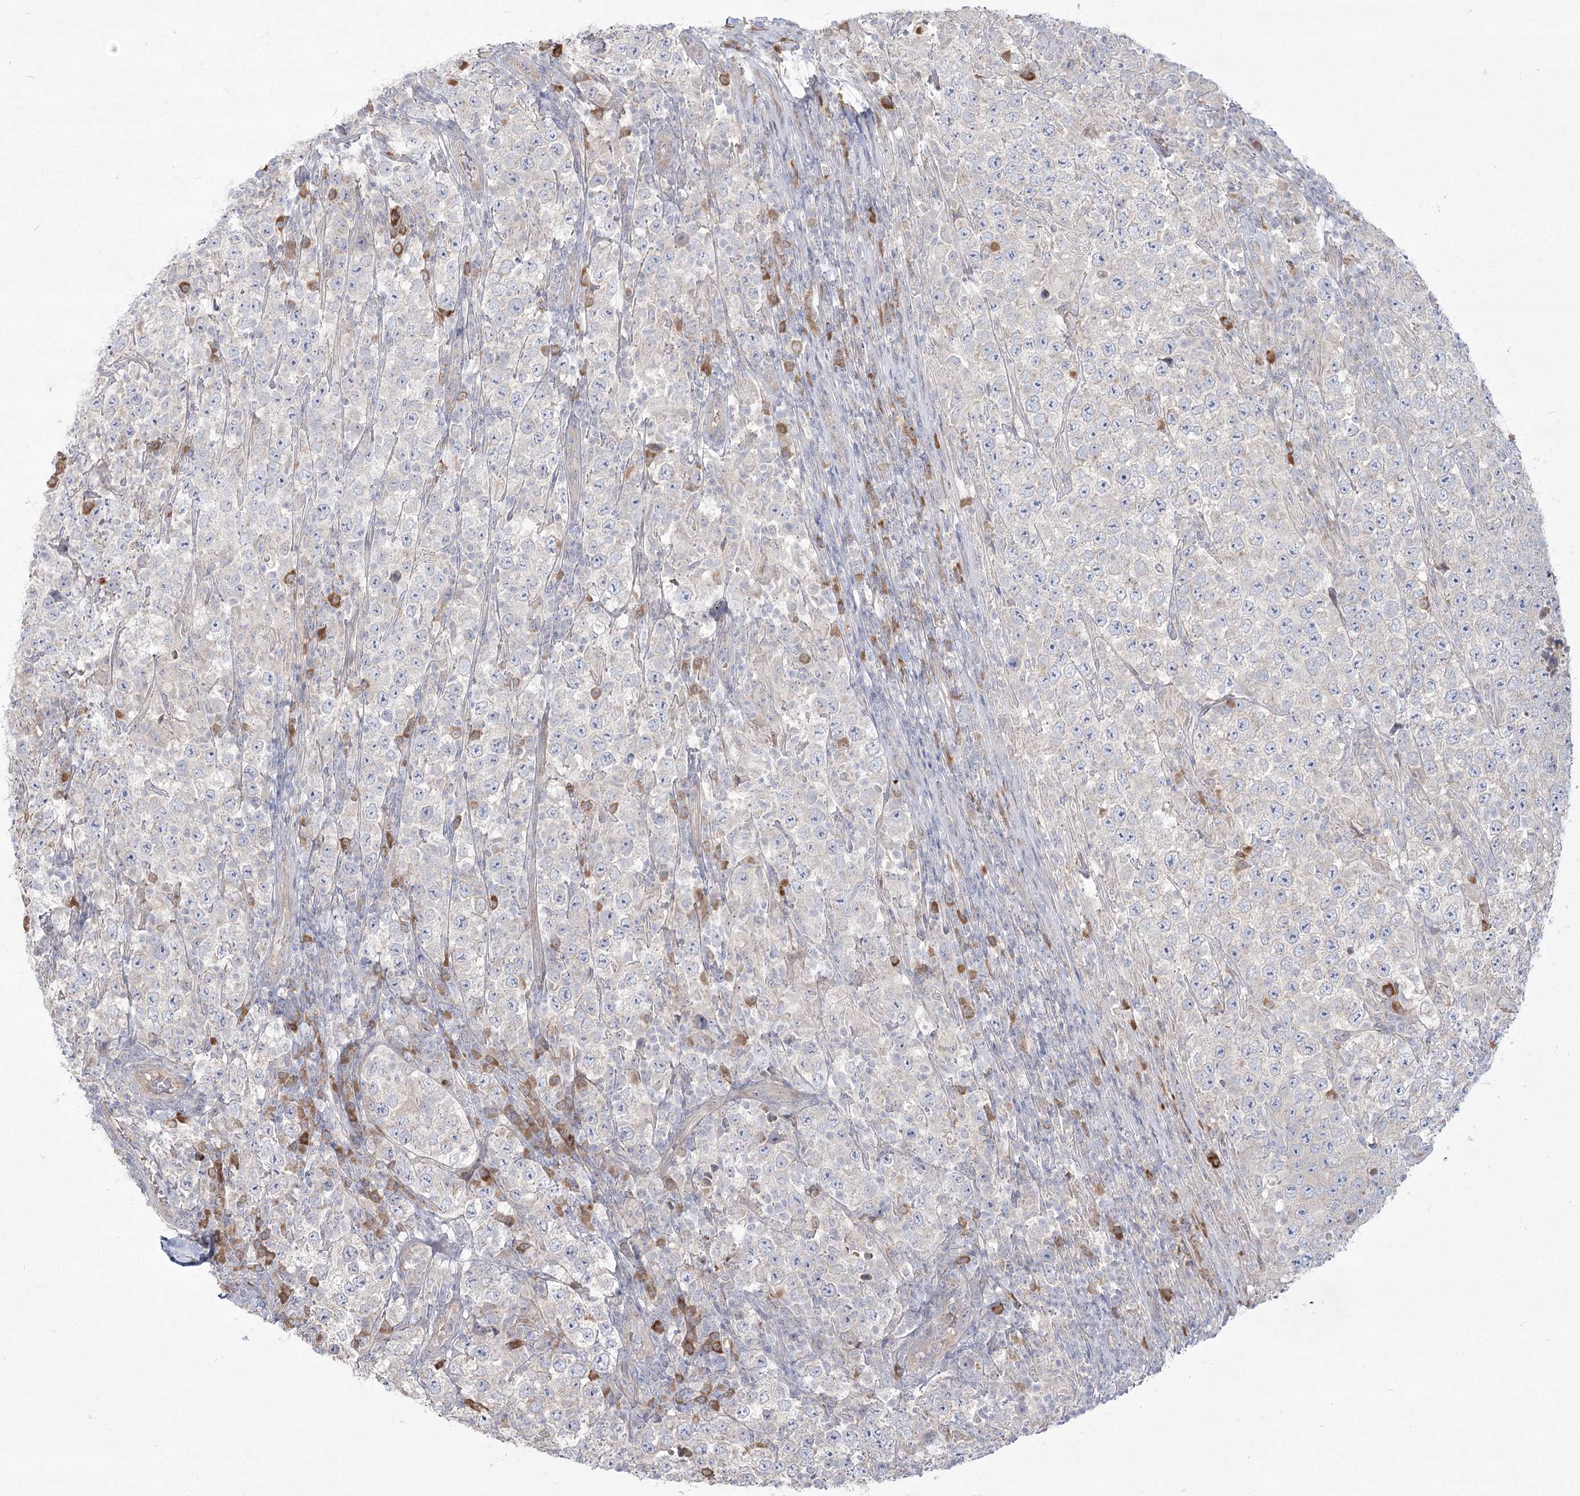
{"staining": {"intensity": "negative", "quantity": "none", "location": "none"}, "tissue": "testis cancer", "cell_type": "Tumor cells", "image_type": "cancer", "snomed": [{"axis": "morphology", "description": "Normal tissue, NOS"}, {"axis": "morphology", "description": "Urothelial carcinoma, High grade"}, {"axis": "morphology", "description": "Seminoma, NOS"}, {"axis": "morphology", "description": "Carcinoma, Embryonal, NOS"}, {"axis": "topography", "description": "Urinary bladder"}, {"axis": "topography", "description": "Testis"}], "caption": "Immunohistochemistry photomicrograph of neoplastic tissue: human seminoma (testis) stained with DAB demonstrates no significant protein staining in tumor cells. The staining was performed using DAB to visualize the protein expression in brown, while the nuclei were stained in blue with hematoxylin (Magnification: 20x).", "gene": "CAMTA1", "patient": {"sex": "male", "age": 41}}